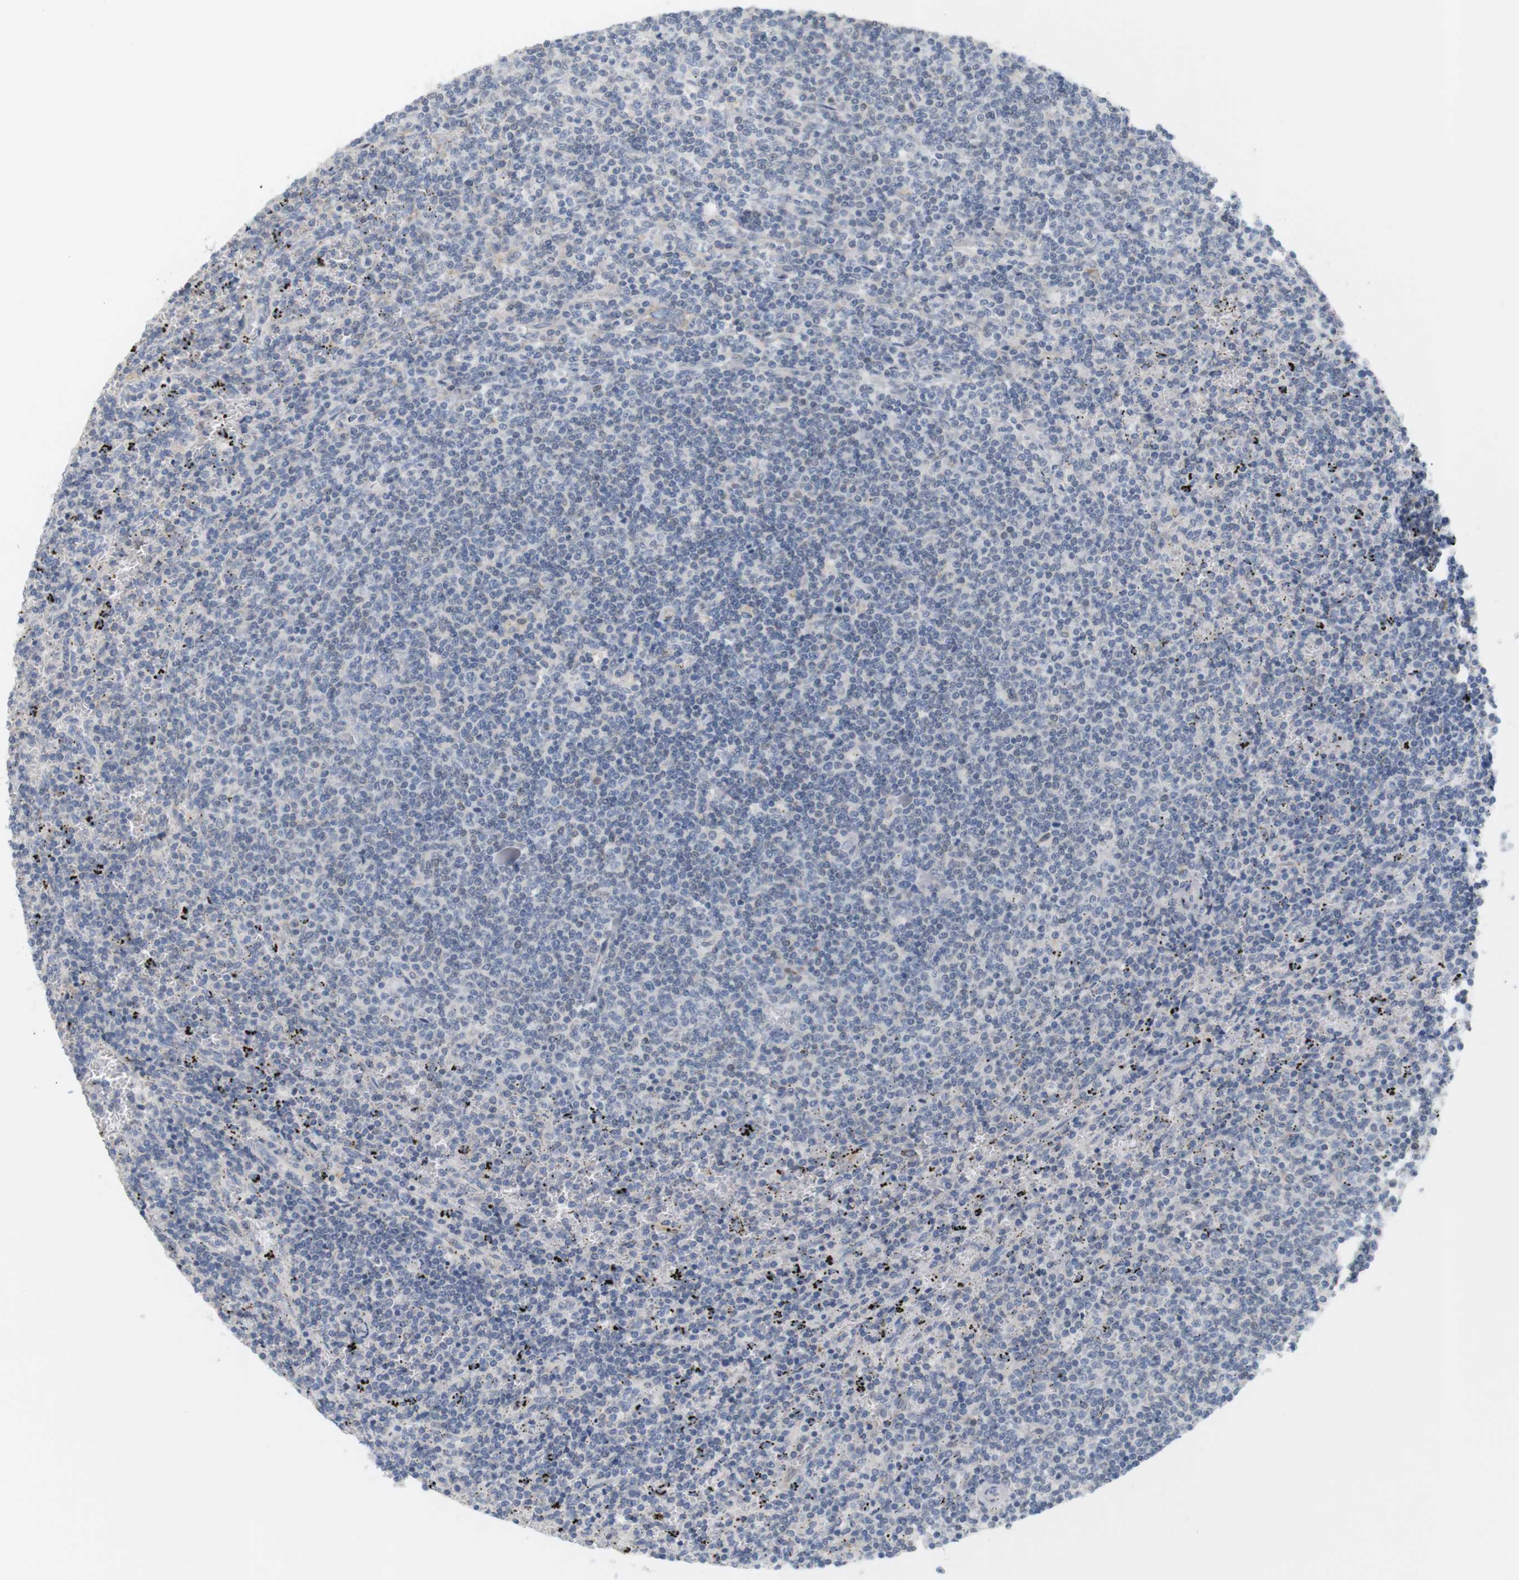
{"staining": {"intensity": "negative", "quantity": "none", "location": "none"}, "tissue": "lymphoma", "cell_type": "Tumor cells", "image_type": "cancer", "snomed": [{"axis": "morphology", "description": "Malignant lymphoma, non-Hodgkin's type, Low grade"}, {"axis": "topography", "description": "Spleen"}], "caption": "High power microscopy micrograph of an immunohistochemistry (IHC) histopathology image of lymphoma, revealing no significant staining in tumor cells. (Immunohistochemistry, brightfield microscopy, high magnification).", "gene": "ITPR1", "patient": {"sex": "female", "age": 50}}